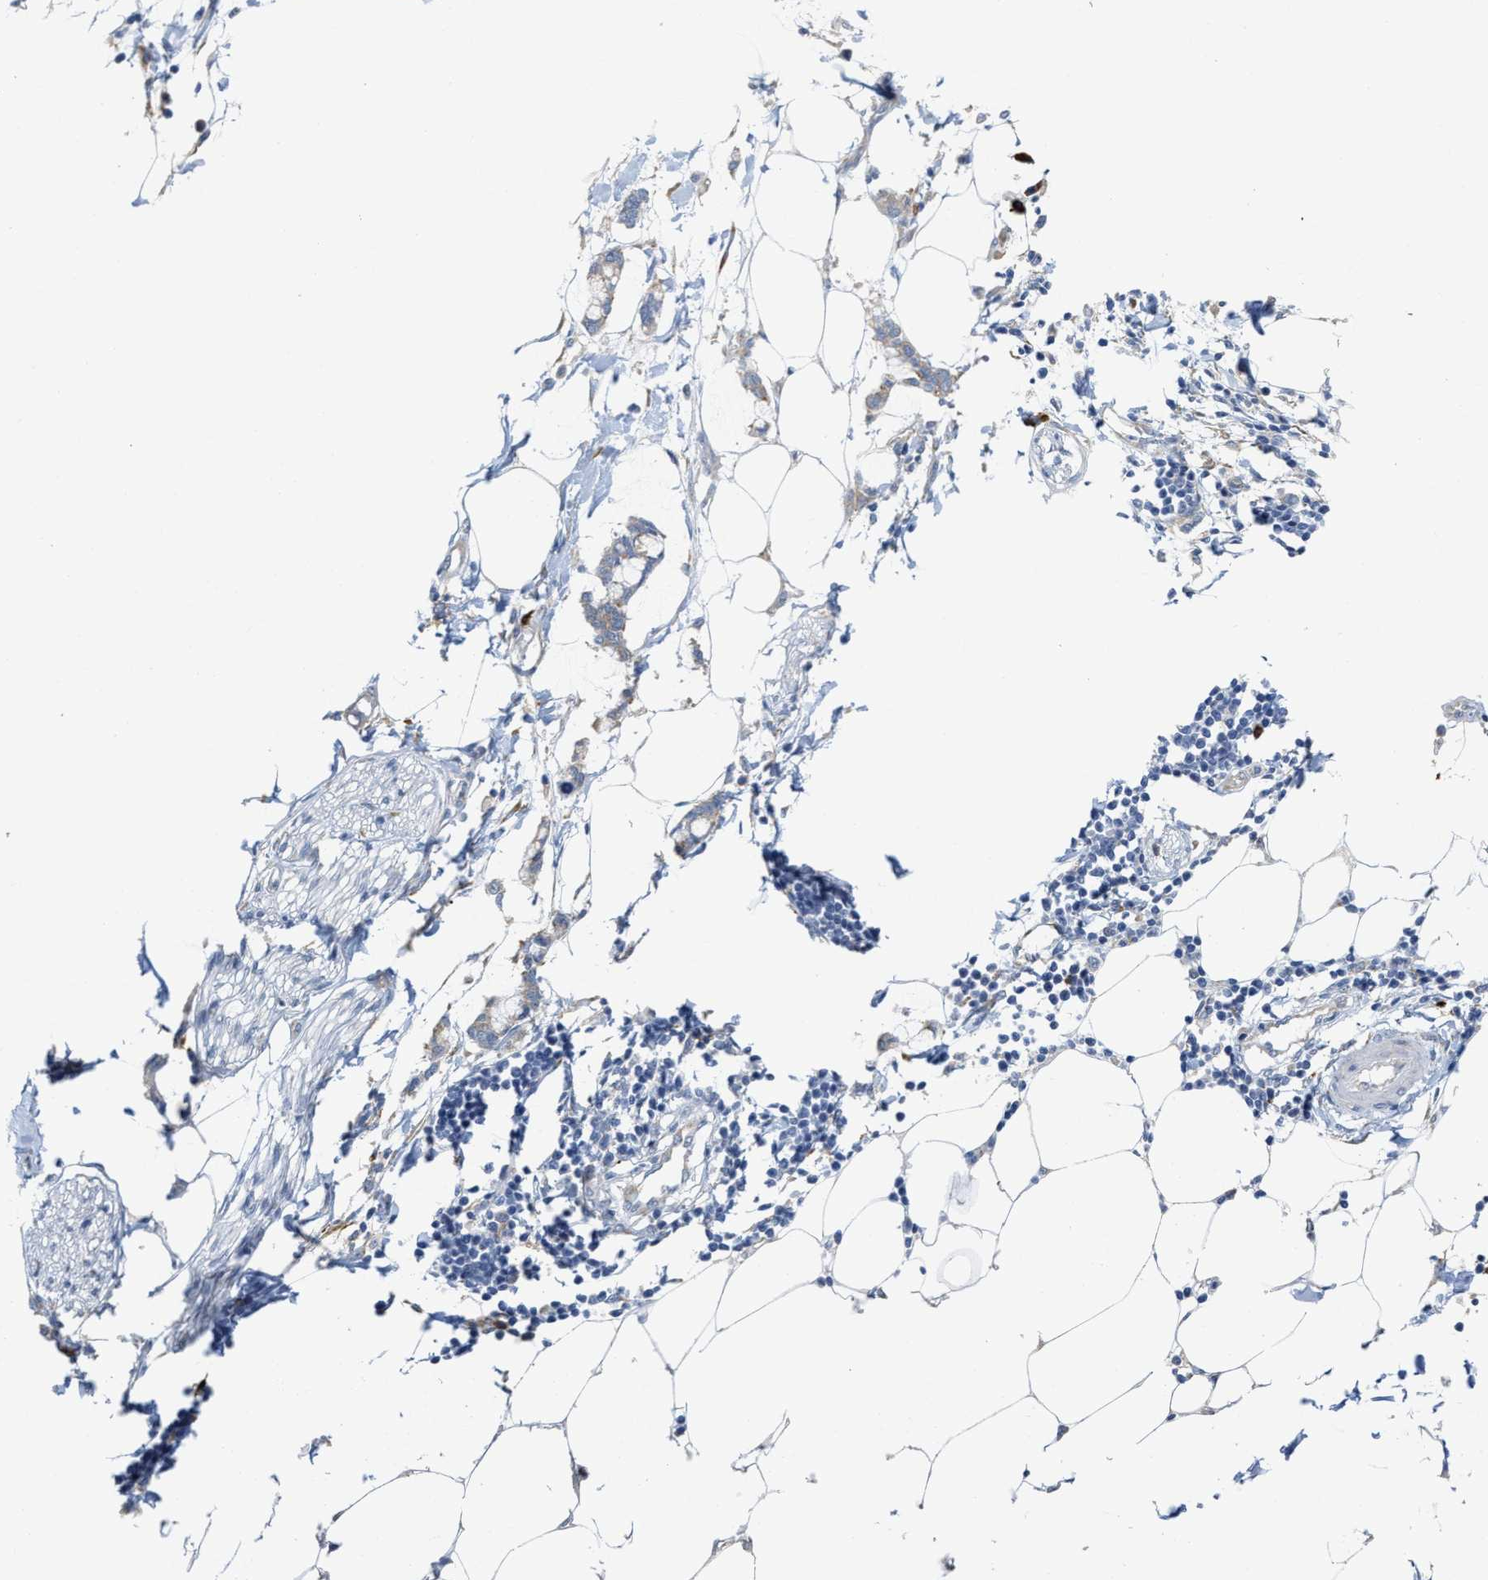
{"staining": {"intensity": "moderate", "quantity": "<25%", "location": "cytoplasmic/membranous"}, "tissue": "adipose tissue", "cell_type": "Adipocytes", "image_type": "normal", "snomed": [{"axis": "morphology", "description": "Normal tissue, NOS"}, {"axis": "morphology", "description": "Adenocarcinoma, NOS"}, {"axis": "topography", "description": "Colon"}, {"axis": "topography", "description": "Peripheral nerve tissue"}], "caption": "A high-resolution histopathology image shows immunohistochemistry staining of unremarkable adipose tissue, which reveals moderate cytoplasmic/membranous positivity in about <25% of adipocytes. Ihc stains the protein of interest in brown and the nuclei are stained blue.", "gene": "RYR2", "patient": {"sex": "male", "age": 14}}